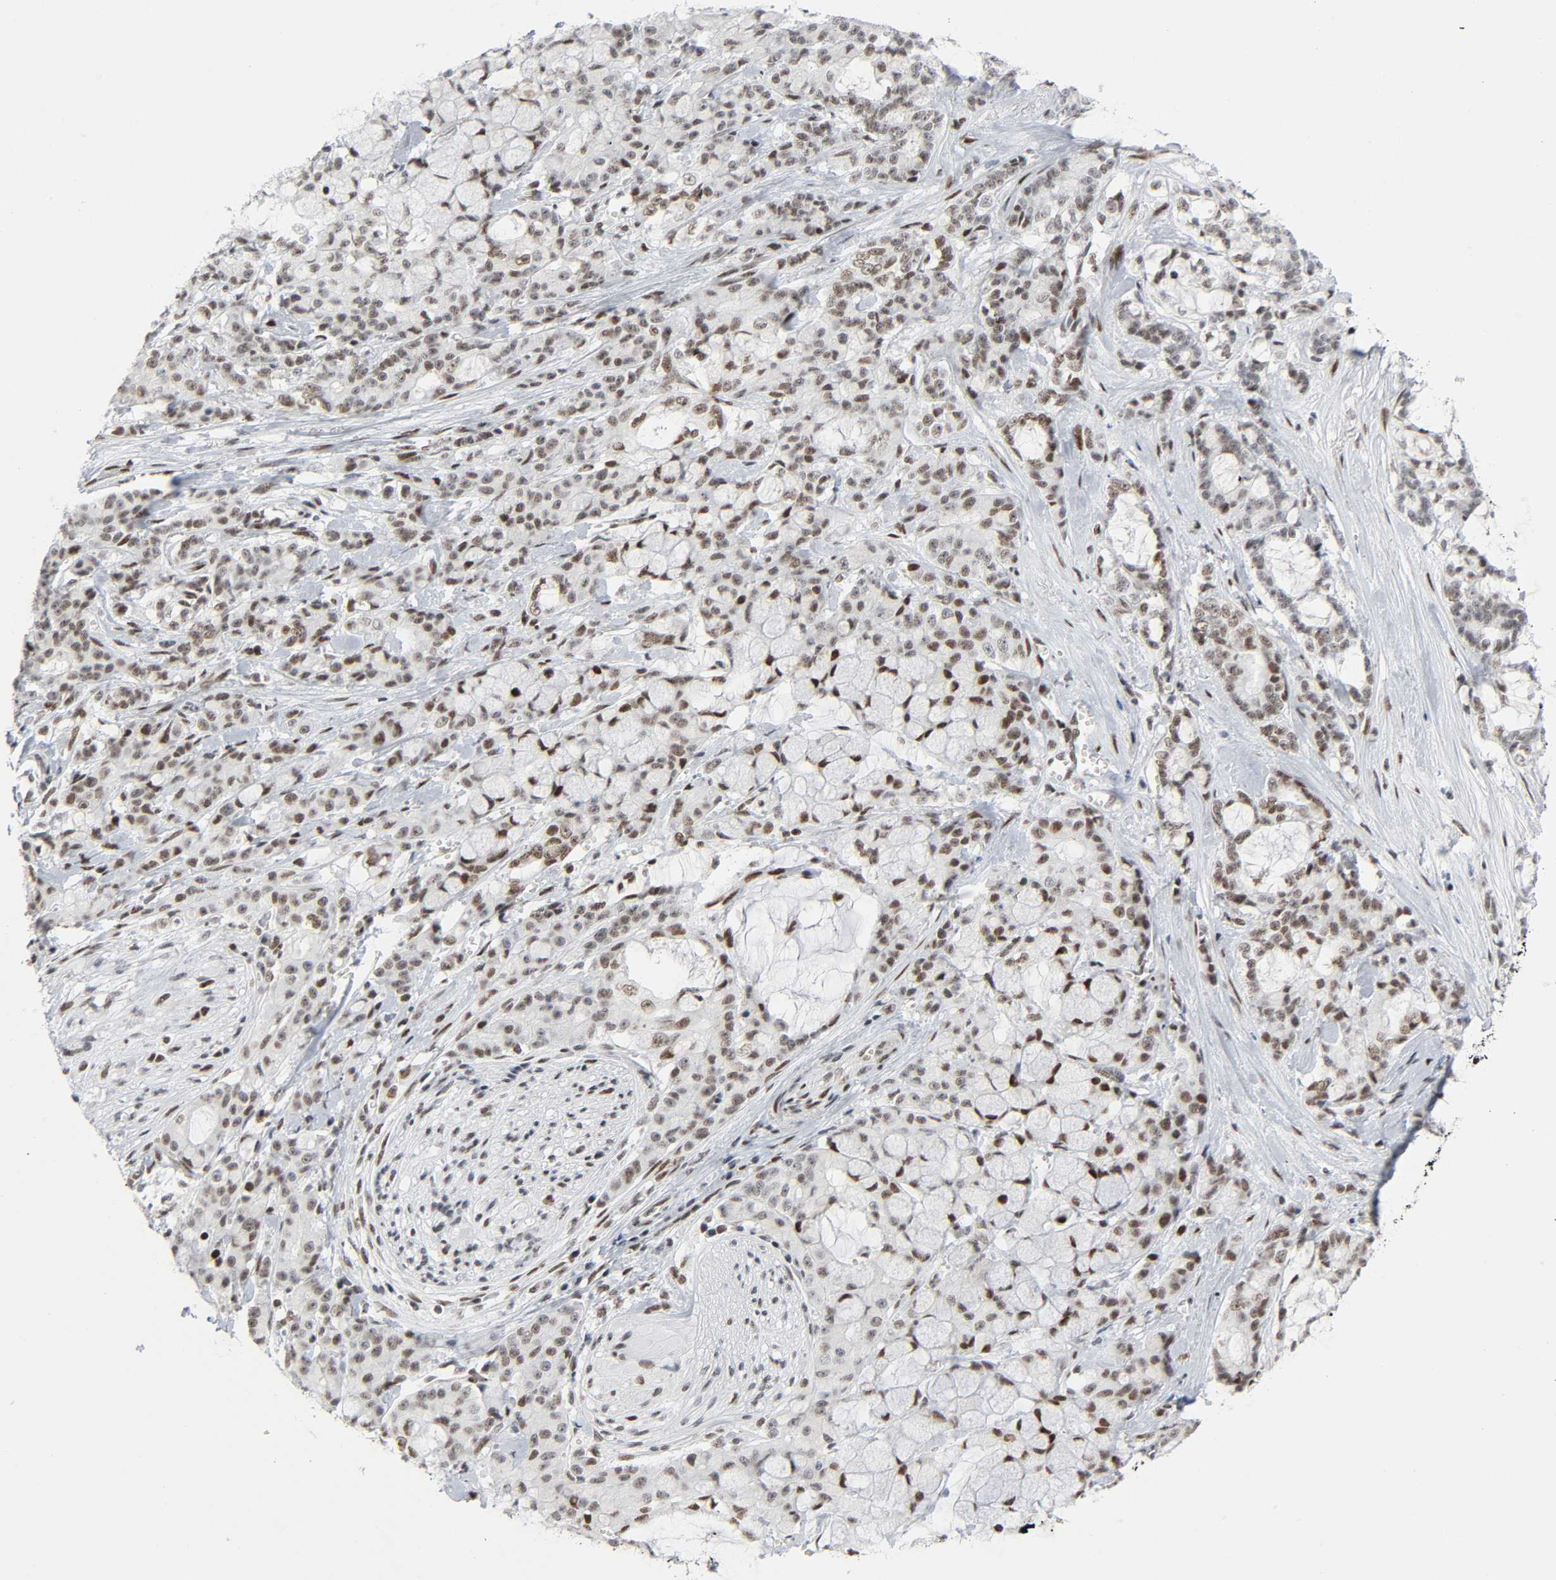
{"staining": {"intensity": "moderate", "quantity": ">75%", "location": "nuclear"}, "tissue": "pancreatic cancer", "cell_type": "Tumor cells", "image_type": "cancer", "snomed": [{"axis": "morphology", "description": "Adenocarcinoma, NOS"}, {"axis": "topography", "description": "Pancreas"}], "caption": "Moderate nuclear staining is identified in approximately >75% of tumor cells in adenocarcinoma (pancreatic).", "gene": "HSF1", "patient": {"sex": "female", "age": 73}}